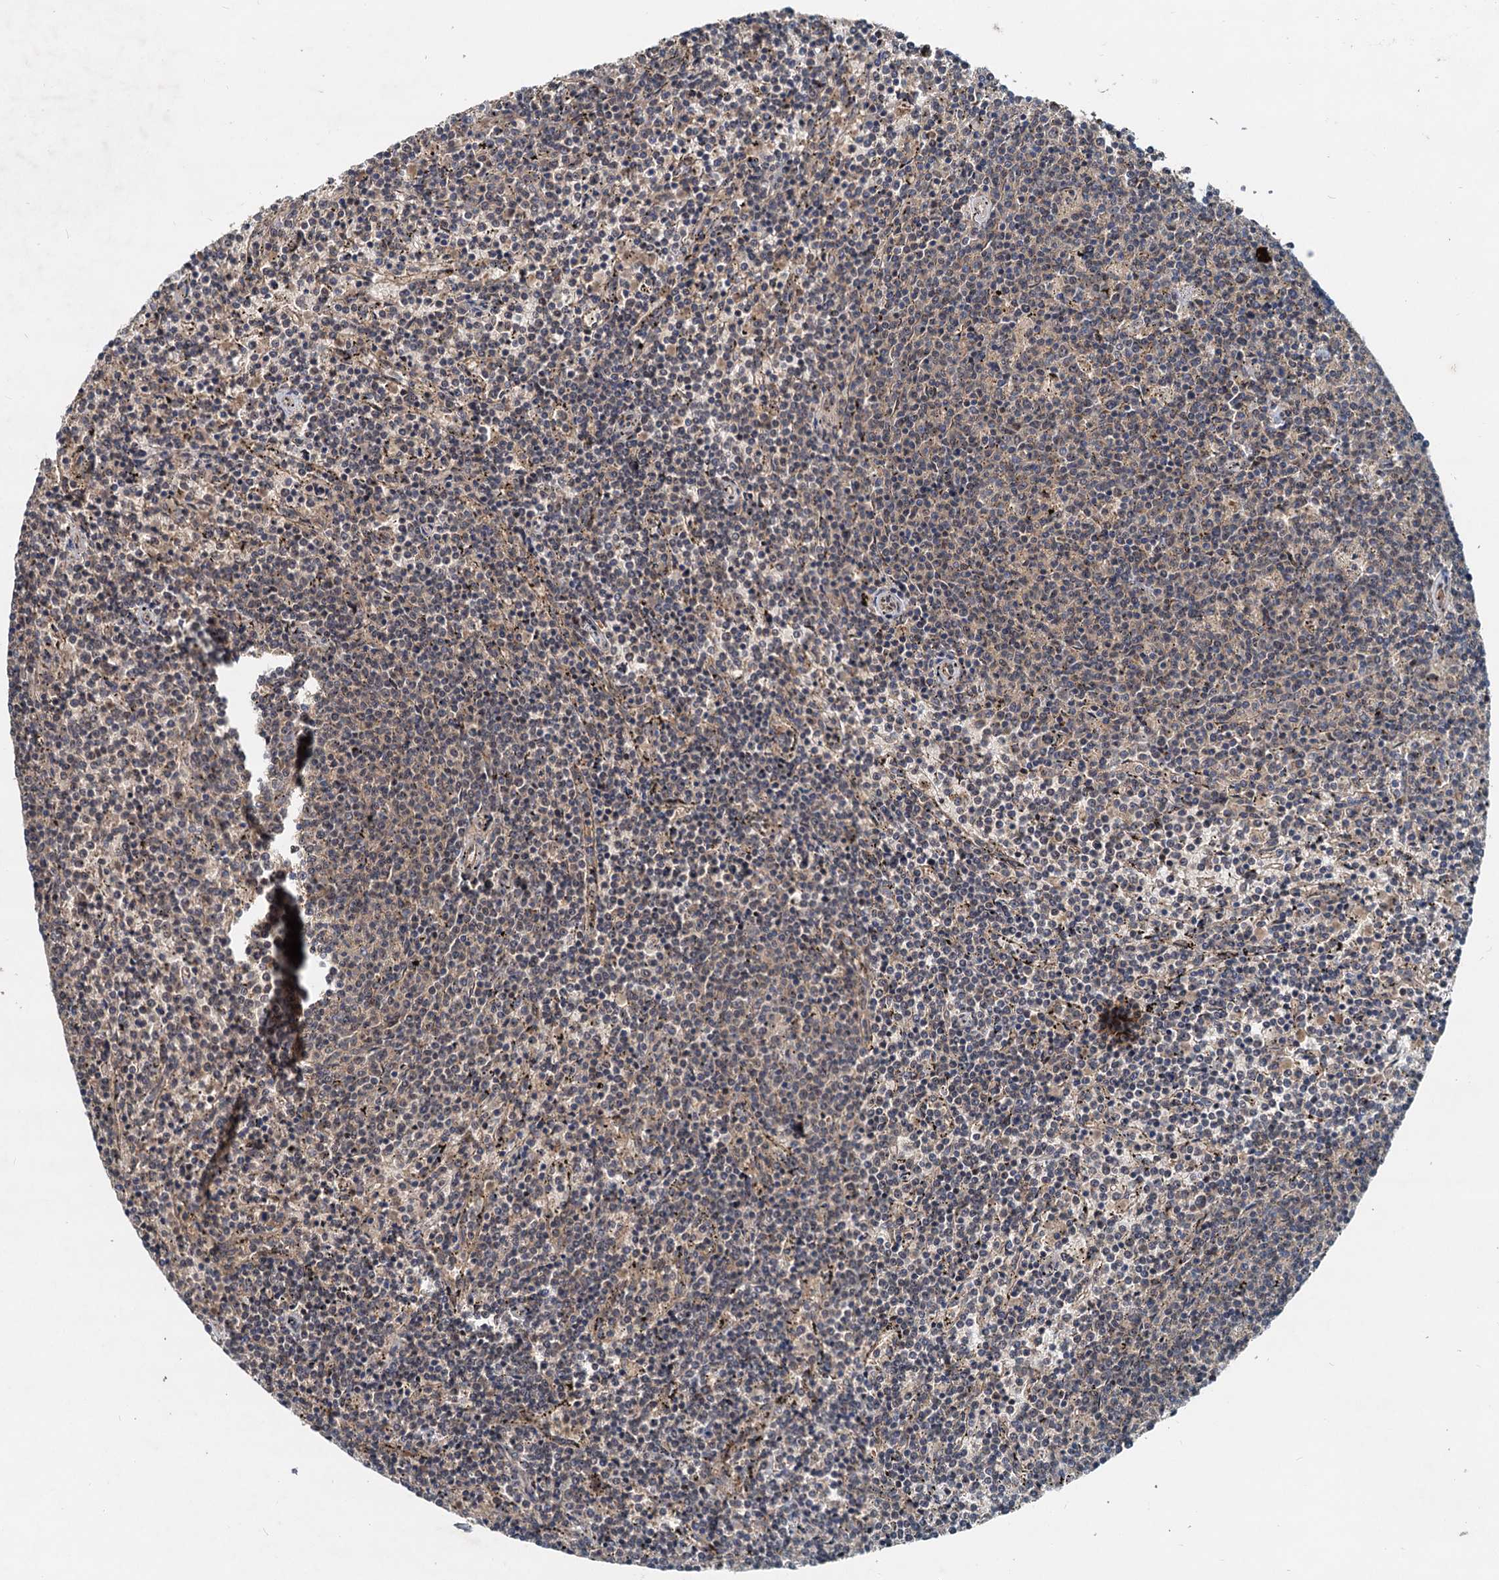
{"staining": {"intensity": "negative", "quantity": "none", "location": "none"}, "tissue": "lymphoma", "cell_type": "Tumor cells", "image_type": "cancer", "snomed": [{"axis": "morphology", "description": "Malignant lymphoma, non-Hodgkin's type, Low grade"}, {"axis": "topography", "description": "Spleen"}], "caption": "IHC image of lymphoma stained for a protein (brown), which displays no positivity in tumor cells.", "gene": "CEP68", "patient": {"sex": "female", "age": 50}}